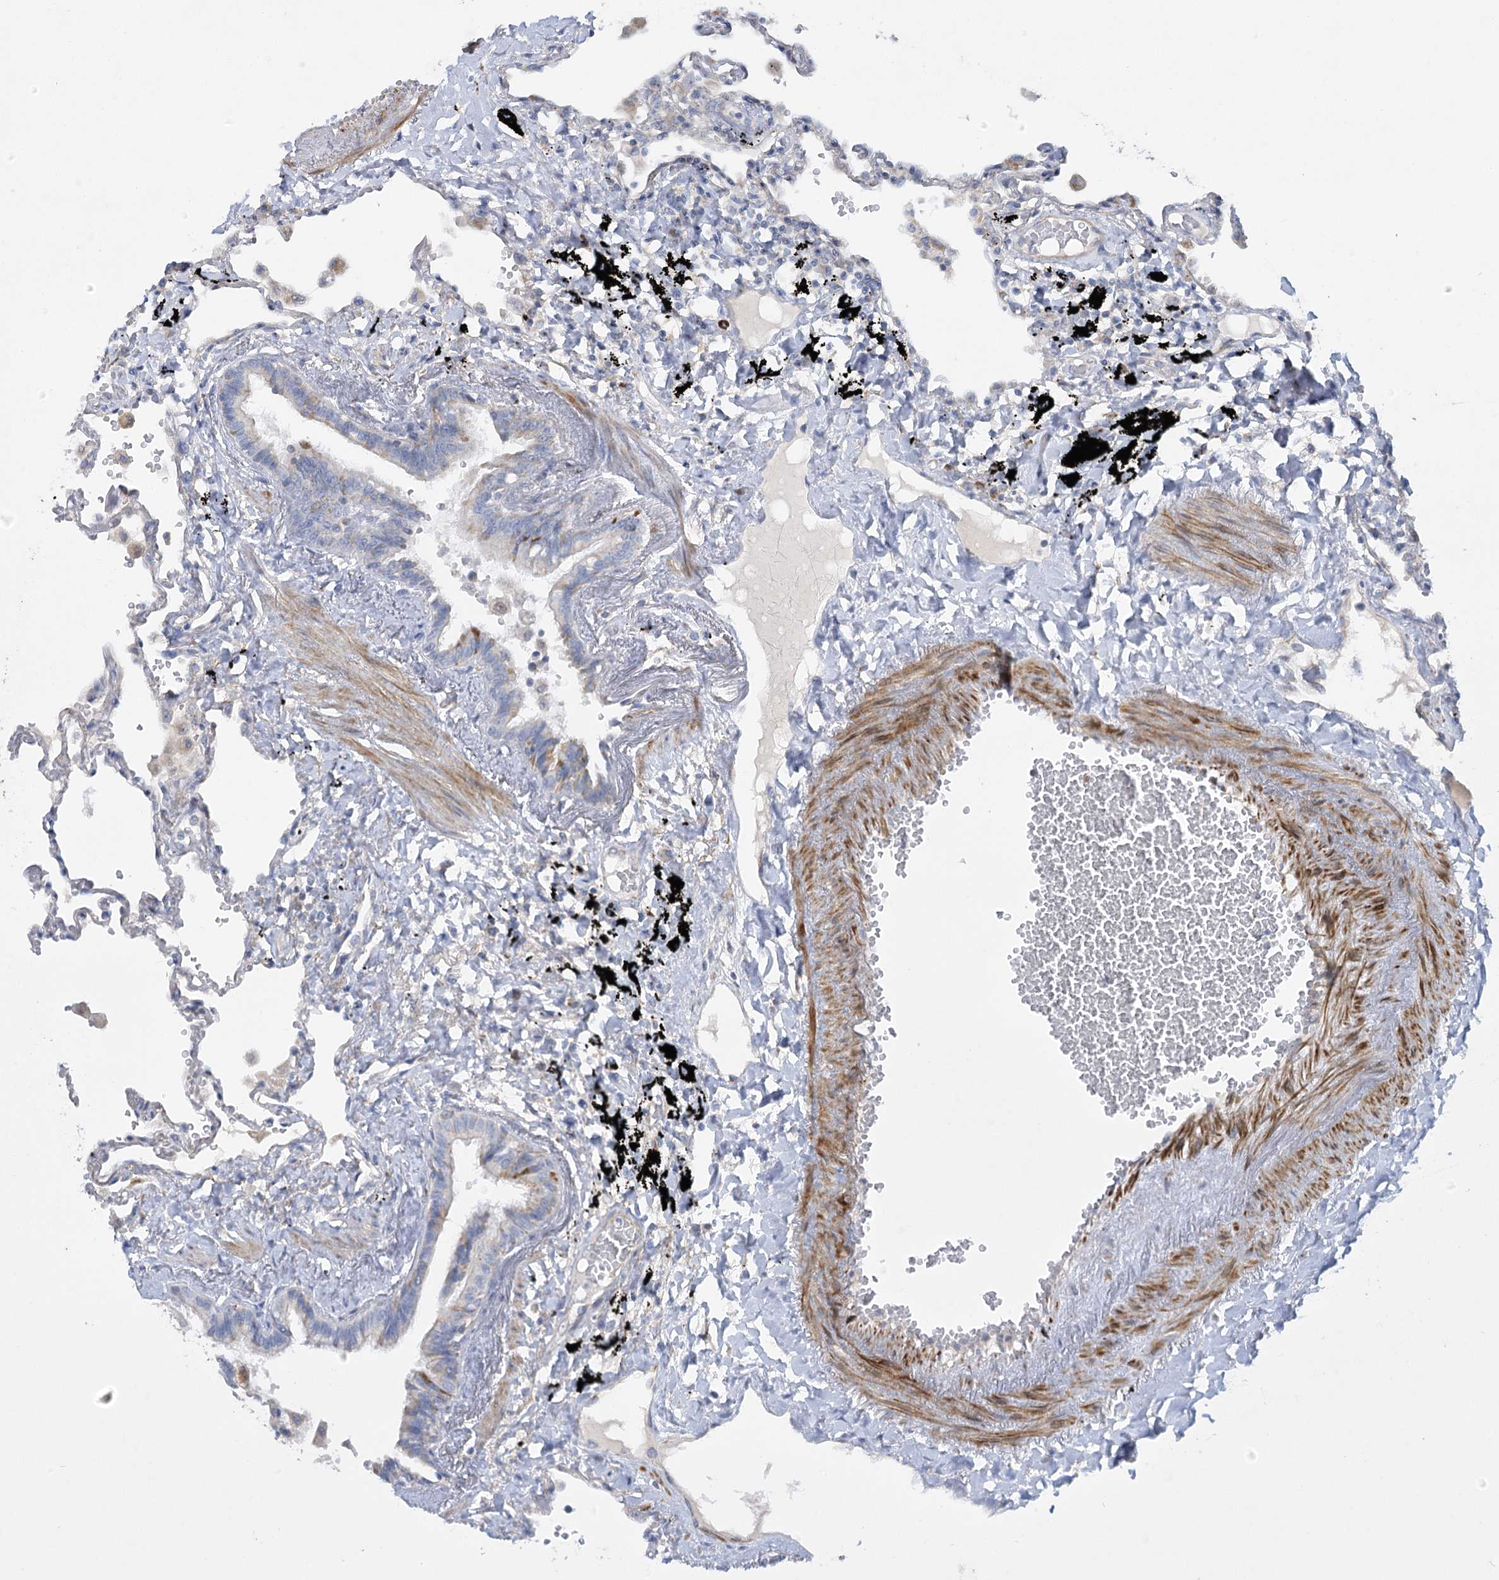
{"staining": {"intensity": "negative", "quantity": "none", "location": "none"}, "tissue": "lung", "cell_type": "Alveolar cells", "image_type": "normal", "snomed": [{"axis": "morphology", "description": "Normal tissue, NOS"}, {"axis": "topography", "description": "Lung"}], "caption": "Immunohistochemistry photomicrograph of unremarkable human lung stained for a protein (brown), which reveals no positivity in alveolar cells.", "gene": "DHTKD1", "patient": {"sex": "female", "age": 67}}